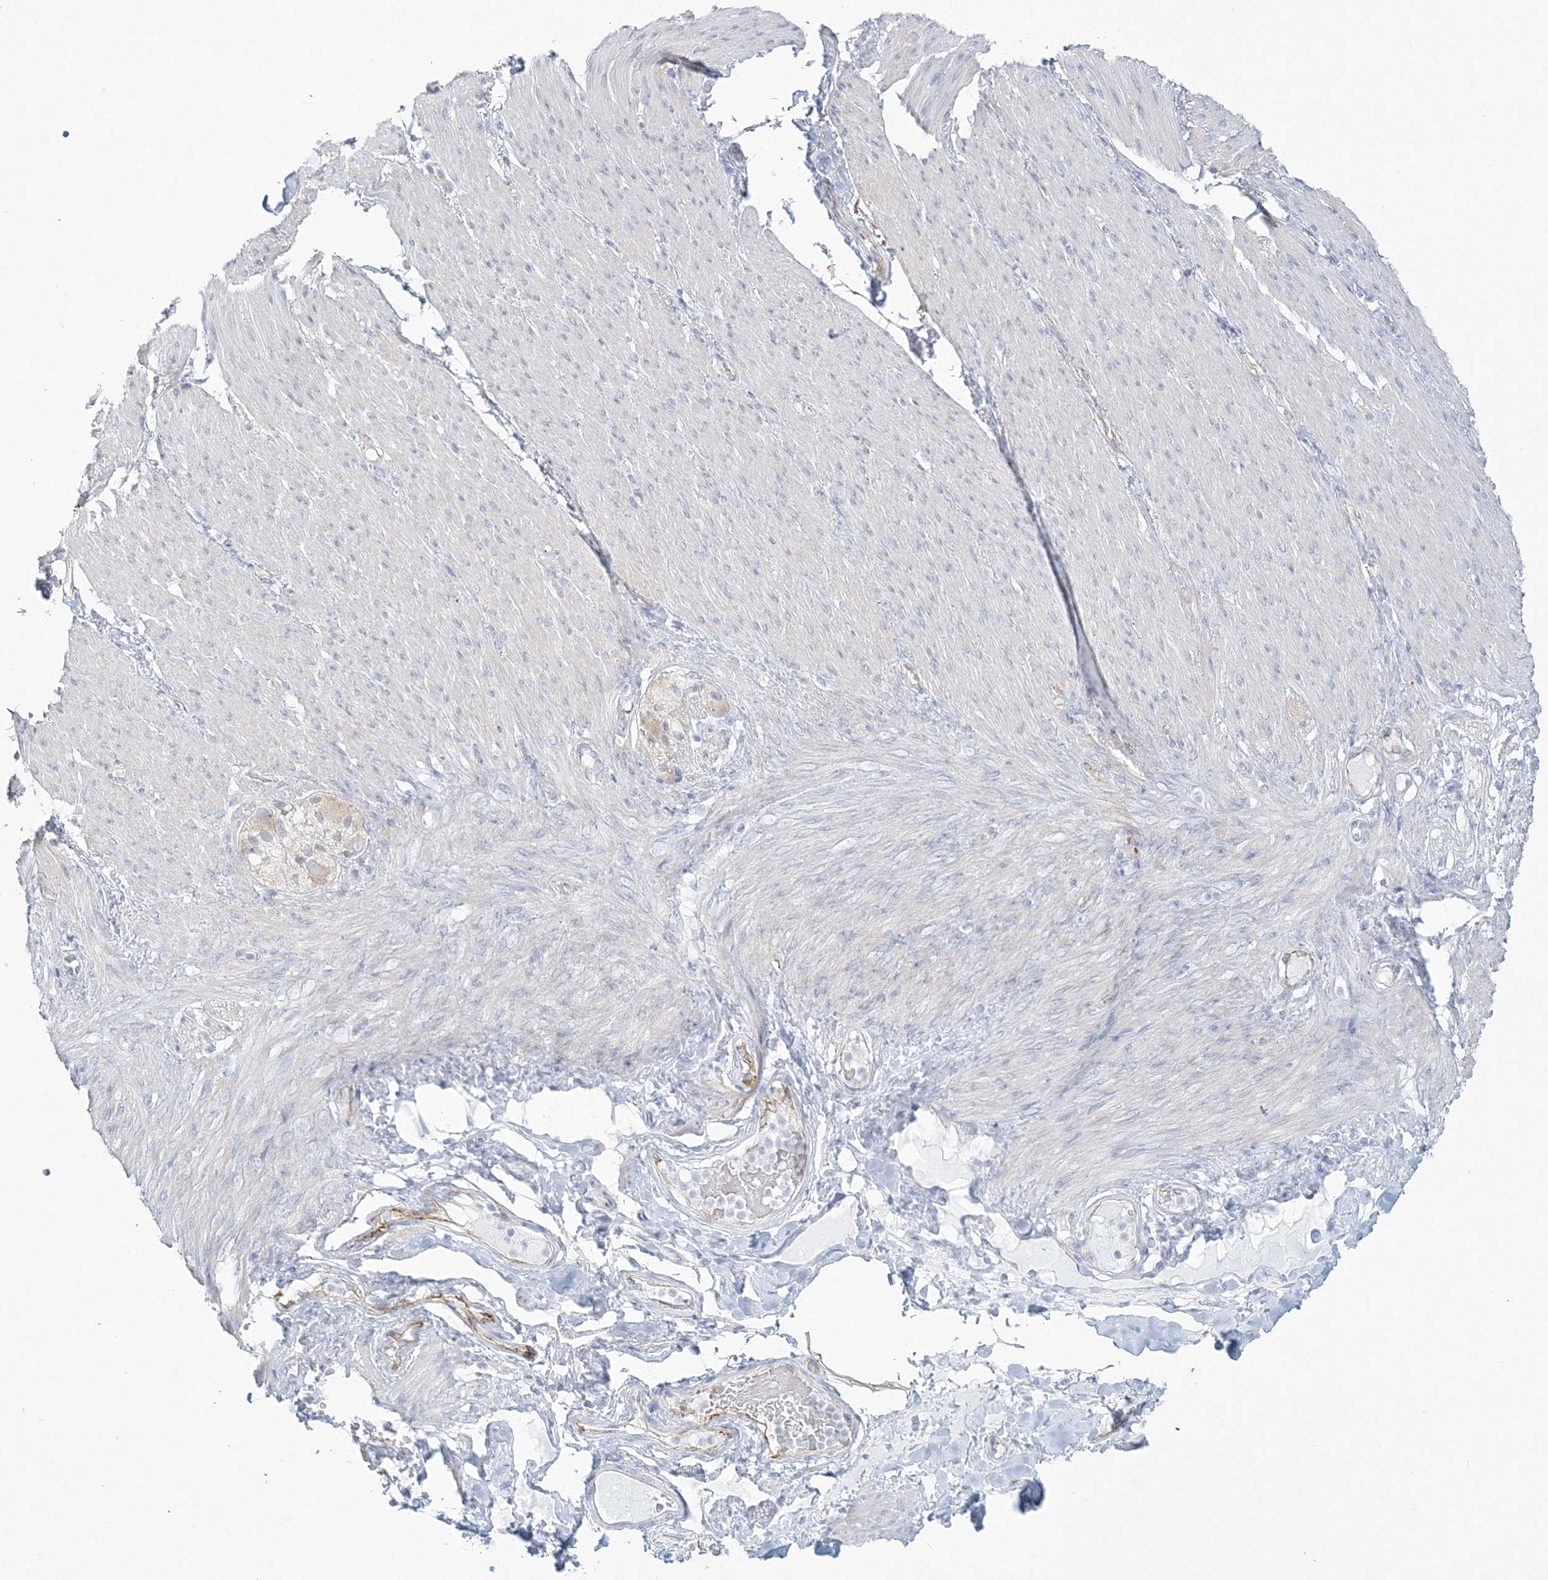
{"staining": {"intensity": "negative", "quantity": "none", "location": "none"}, "tissue": "soft tissue", "cell_type": "Chondrocytes", "image_type": "normal", "snomed": [{"axis": "morphology", "description": "Normal tissue, NOS"}, {"axis": "topography", "description": "Colon"}, {"axis": "topography", "description": "Peripheral nerve tissue"}], "caption": "A high-resolution photomicrograph shows immunohistochemistry staining of unremarkable soft tissue, which exhibits no significant positivity in chondrocytes.", "gene": "ENSG00000288637", "patient": {"sex": "female", "age": 61}}